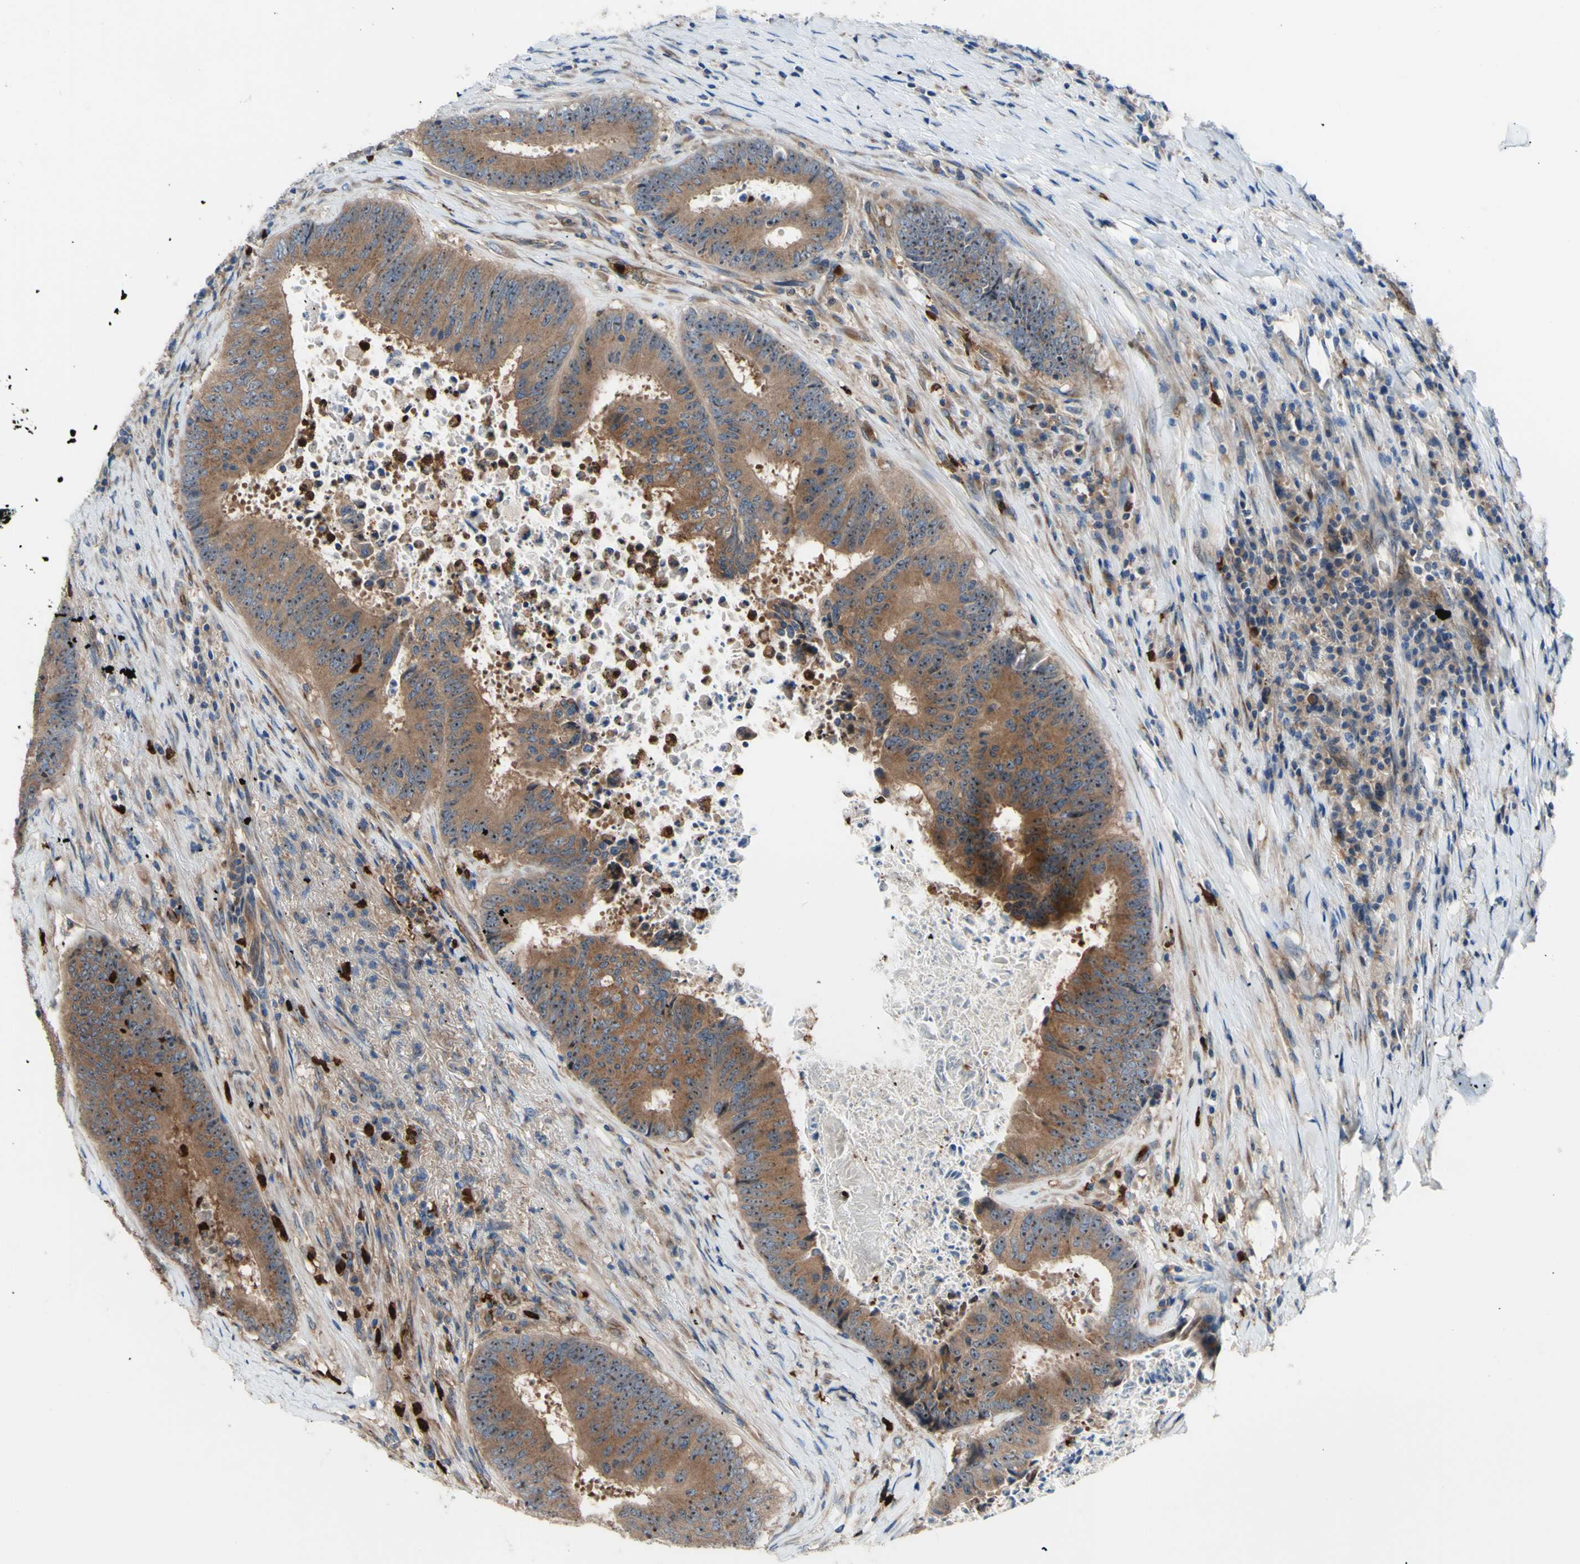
{"staining": {"intensity": "moderate", "quantity": ">75%", "location": "cytoplasmic/membranous,nuclear"}, "tissue": "colorectal cancer", "cell_type": "Tumor cells", "image_type": "cancer", "snomed": [{"axis": "morphology", "description": "Adenocarcinoma, NOS"}, {"axis": "topography", "description": "Rectum"}], "caption": "The immunohistochemical stain labels moderate cytoplasmic/membranous and nuclear expression in tumor cells of colorectal cancer tissue. Nuclei are stained in blue.", "gene": "USP9X", "patient": {"sex": "male", "age": 72}}